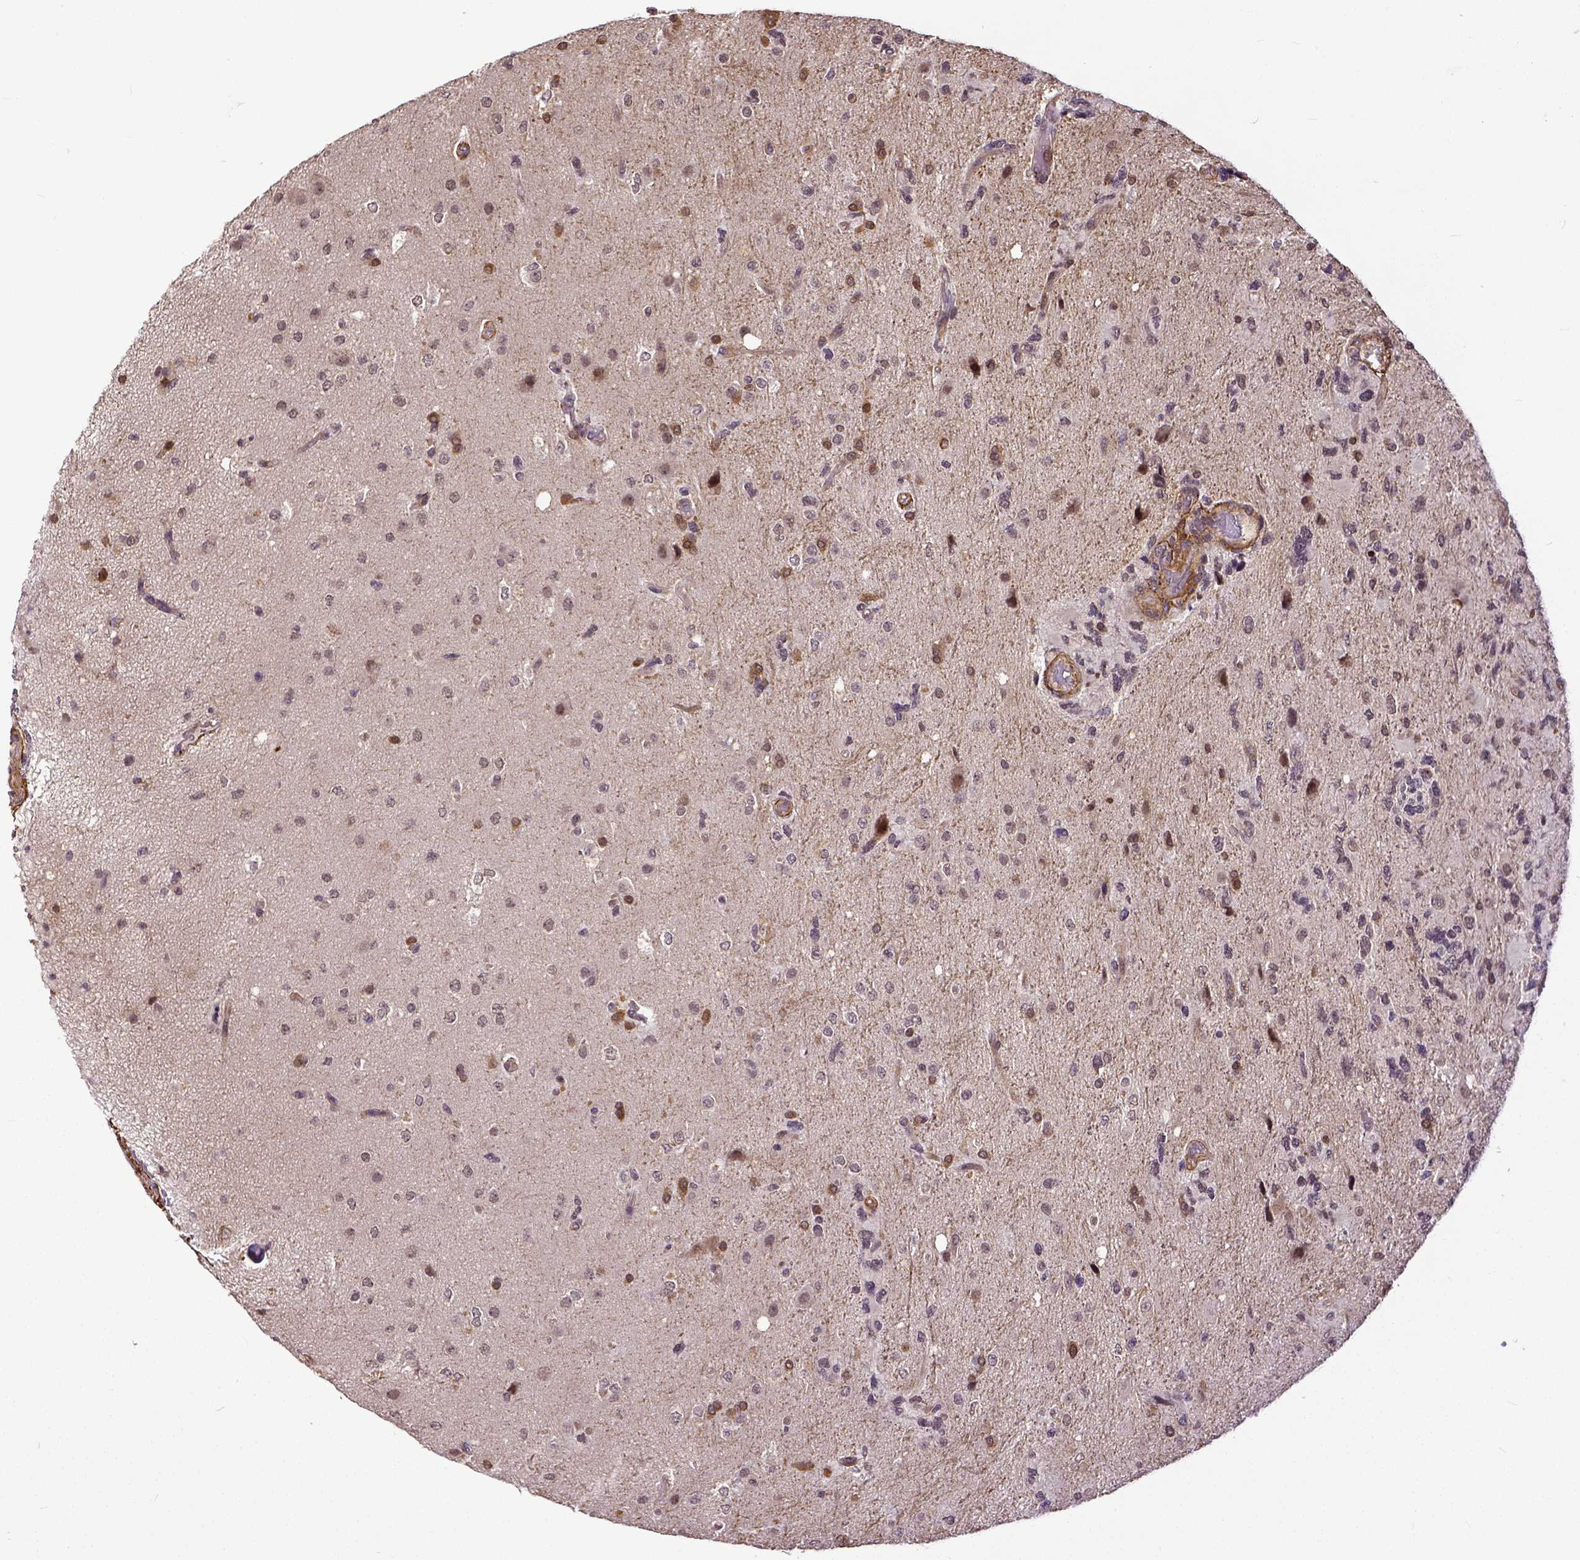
{"staining": {"intensity": "negative", "quantity": "none", "location": "none"}, "tissue": "glioma", "cell_type": "Tumor cells", "image_type": "cancer", "snomed": [{"axis": "morphology", "description": "Glioma, malignant, High grade"}, {"axis": "topography", "description": "Brain"}], "caption": "The image demonstrates no staining of tumor cells in malignant glioma (high-grade). (Stains: DAB (3,3'-diaminobenzidine) immunohistochemistry with hematoxylin counter stain, Microscopy: brightfield microscopy at high magnification).", "gene": "DICER1", "patient": {"sex": "female", "age": 71}}